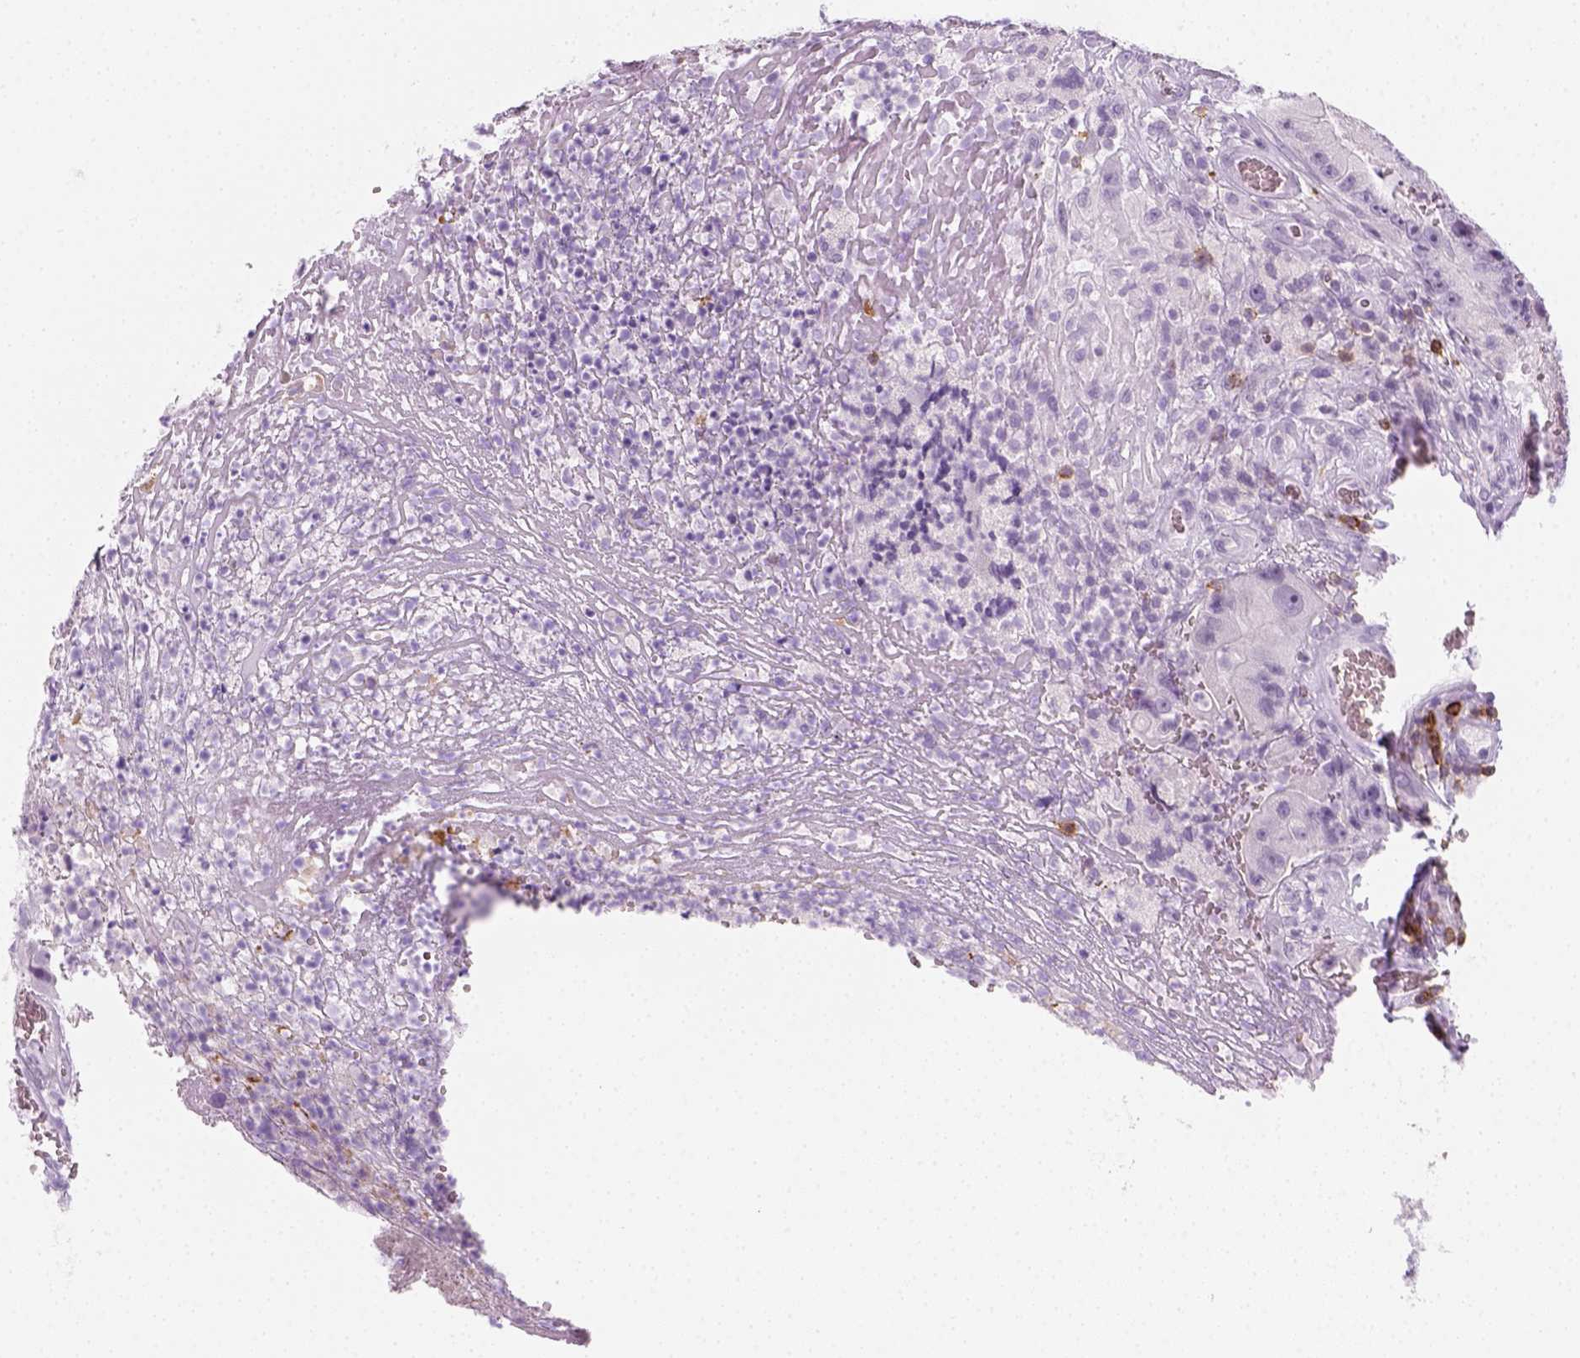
{"staining": {"intensity": "negative", "quantity": "none", "location": "none"}, "tissue": "colorectal cancer", "cell_type": "Tumor cells", "image_type": "cancer", "snomed": [{"axis": "morphology", "description": "Adenocarcinoma, NOS"}, {"axis": "topography", "description": "Colon"}], "caption": "Protein analysis of colorectal cancer exhibits no significant positivity in tumor cells.", "gene": "AQP3", "patient": {"sex": "female", "age": 86}}